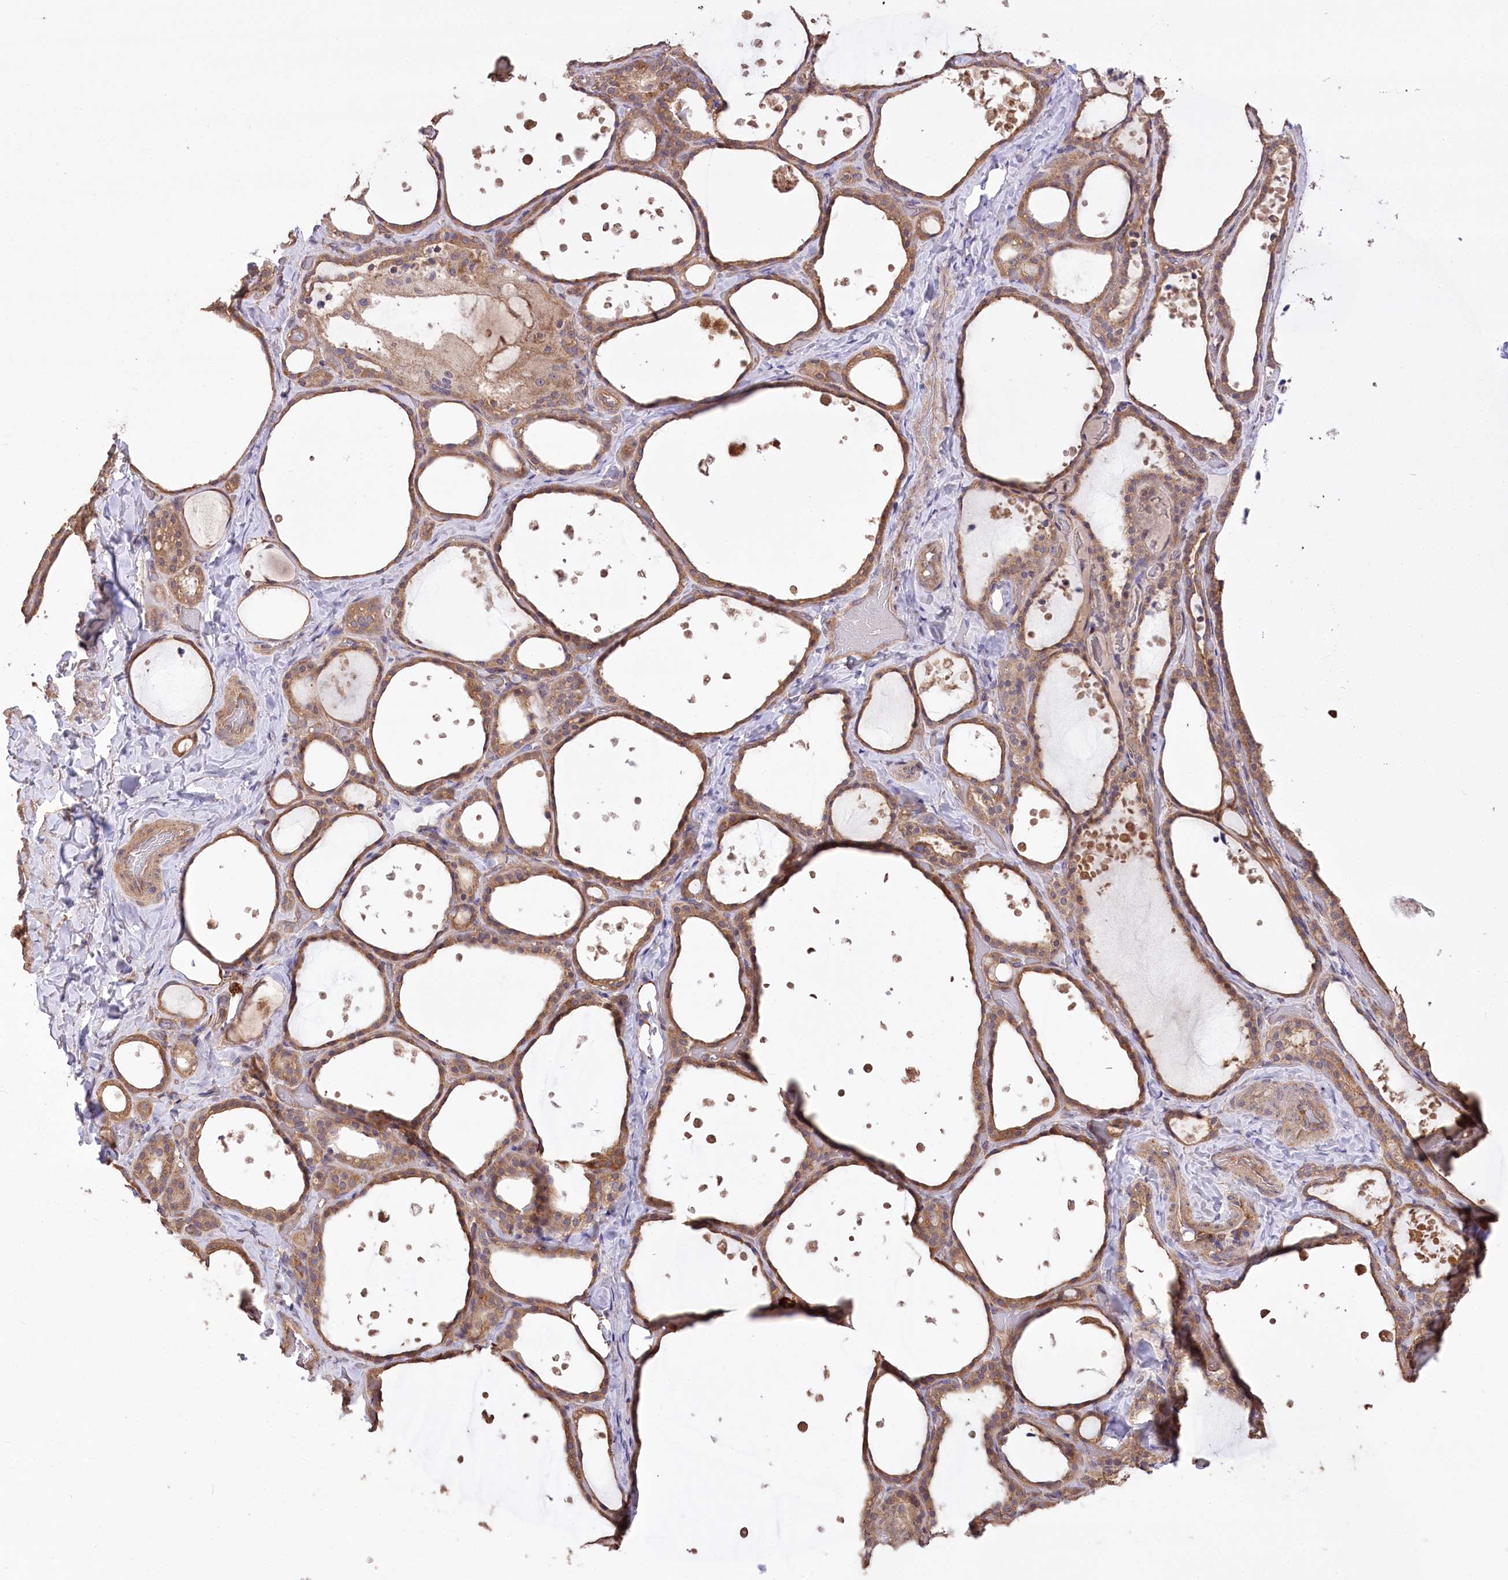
{"staining": {"intensity": "moderate", "quantity": ">75%", "location": "cytoplasmic/membranous"}, "tissue": "thyroid gland", "cell_type": "Glandular cells", "image_type": "normal", "snomed": [{"axis": "morphology", "description": "Normal tissue, NOS"}, {"axis": "topography", "description": "Thyroid gland"}], "caption": "Moderate cytoplasmic/membranous expression for a protein is identified in approximately >75% of glandular cells of unremarkable thyroid gland using immunohistochemistry (IHC).", "gene": "PRSS53", "patient": {"sex": "female", "age": 44}}